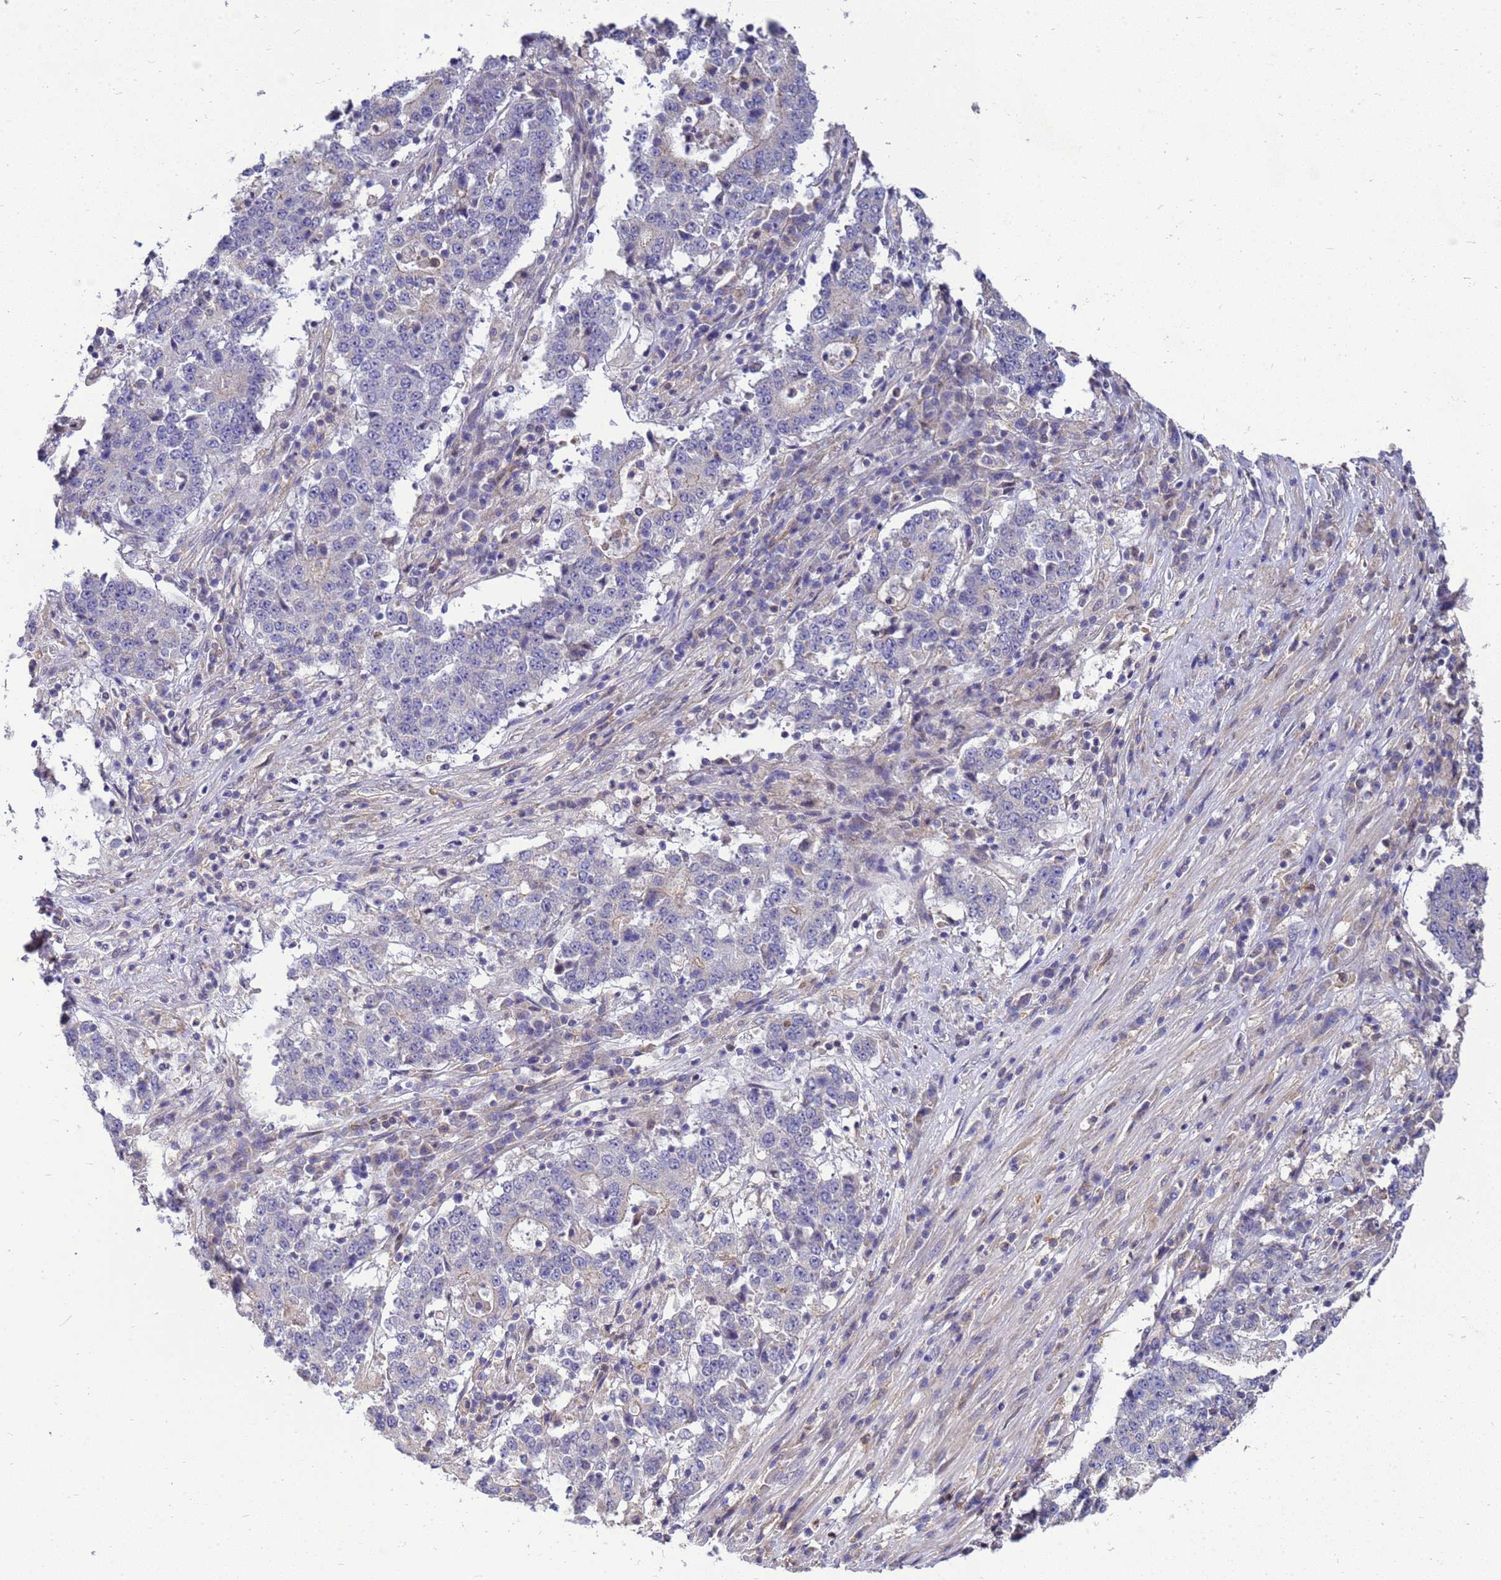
{"staining": {"intensity": "negative", "quantity": "none", "location": "none"}, "tissue": "stomach cancer", "cell_type": "Tumor cells", "image_type": "cancer", "snomed": [{"axis": "morphology", "description": "Adenocarcinoma, NOS"}, {"axis": "topography", "description": "Stomach"}], "caption": "Tumor cells show no significant expression in stomach cancer (adenocarcinoma).", "gene": "EIF4EBP3", "patient": {"sex": "male", "age": 59}}